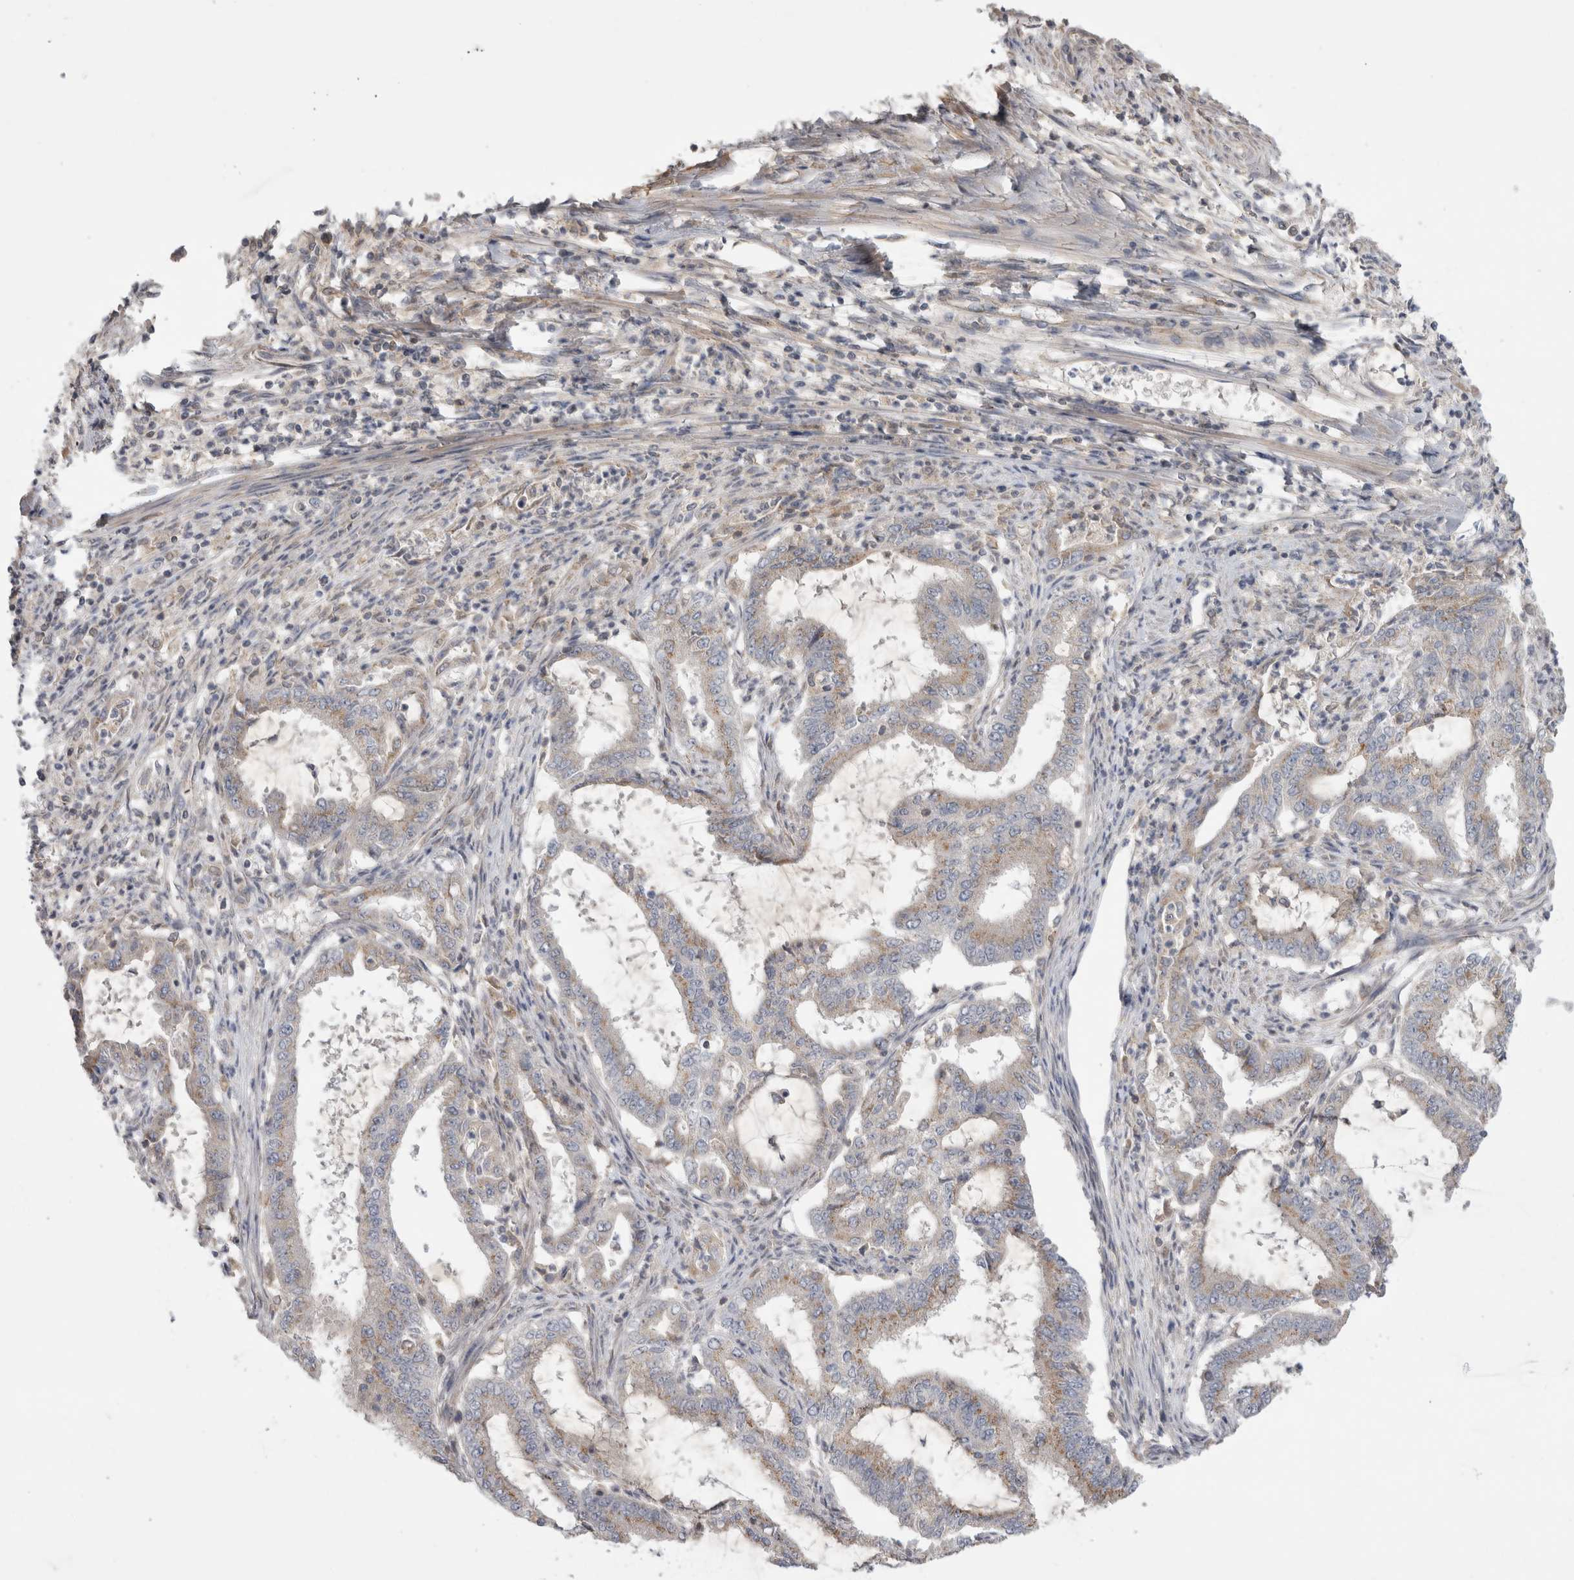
{"staining": {"intensity": "weak", "quantity": "25%-75%", "location": "cytoplasmic/membranous"}, "tissue": "endometrial cancer", "cell_type": "Tumor cells", "image_type": "cancer", "snomed": [{"axis": "morphology", "description": "Adenocarcinoma, NOS"}, {"axis": "topography", "description": "Endometrium"}], "caption": "Protein expression analysis of human endometrial cancer reveals weak cytoplasmic/membranous expression in about 25%-75% of tumor cells.", "gene": "SRD5A3", "patient": {"sex": "female", "age": 51}}